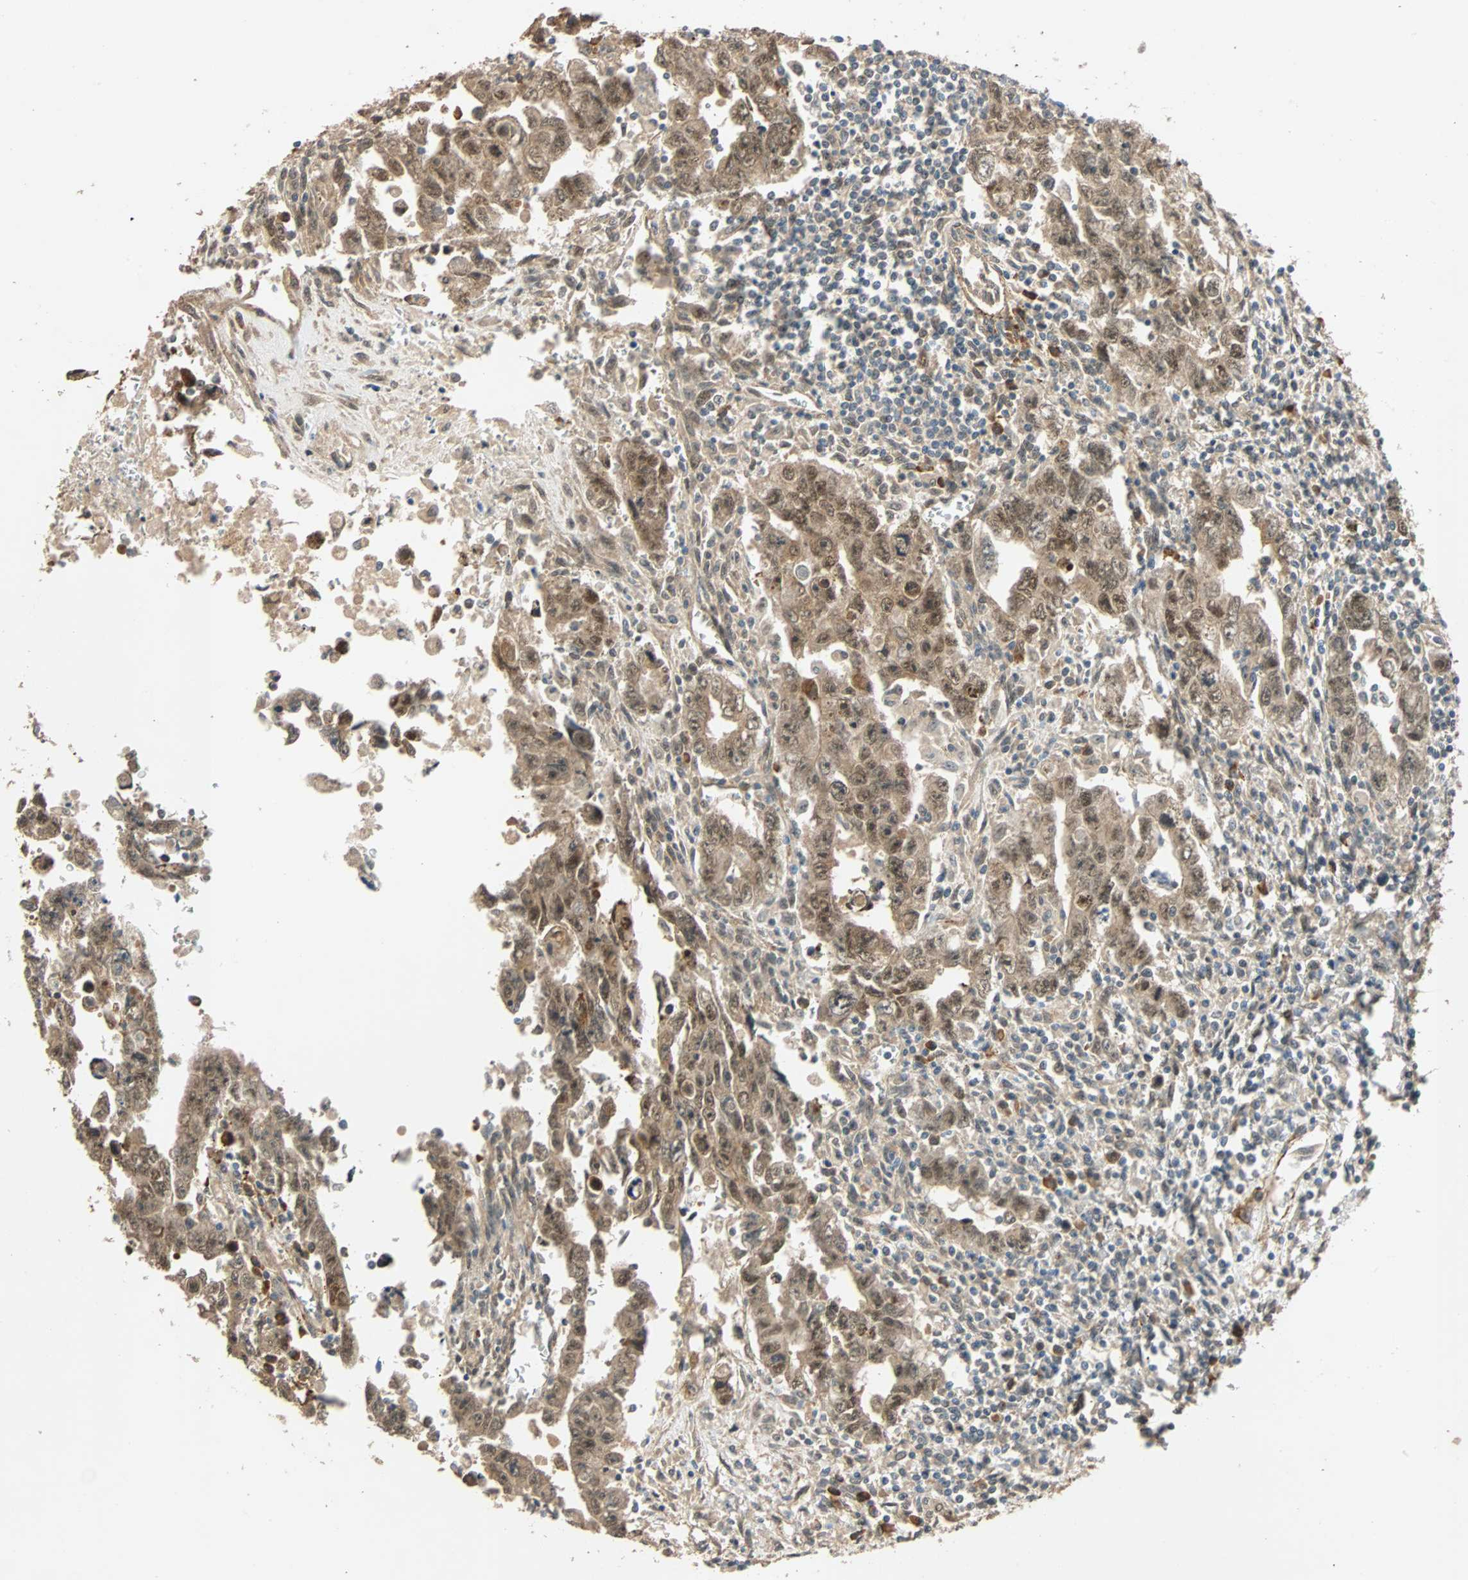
{"staining": {"intensity": "moderate", "quantity": ">75%", "location": "cytoplasmic/membranous,nuclear"}, "tissue": "testis cancer", "cell_type": "Tumor cells", "image_type": "cancer", "snomed": [{"axis": "morphology", "description": "Carcinoma, Embryonal, NOS"}, {"axis": "topography", "description": "Testis"}], "caption": "Immunohistochemistry (IHC) of human testis cancer exhibits medium levels of moderate cytoplasmic/membranous and nuclear positivity in about >75% of tumor cells.", "gene": "QSER1", "patient": {"sex": "male", "age": 28}}